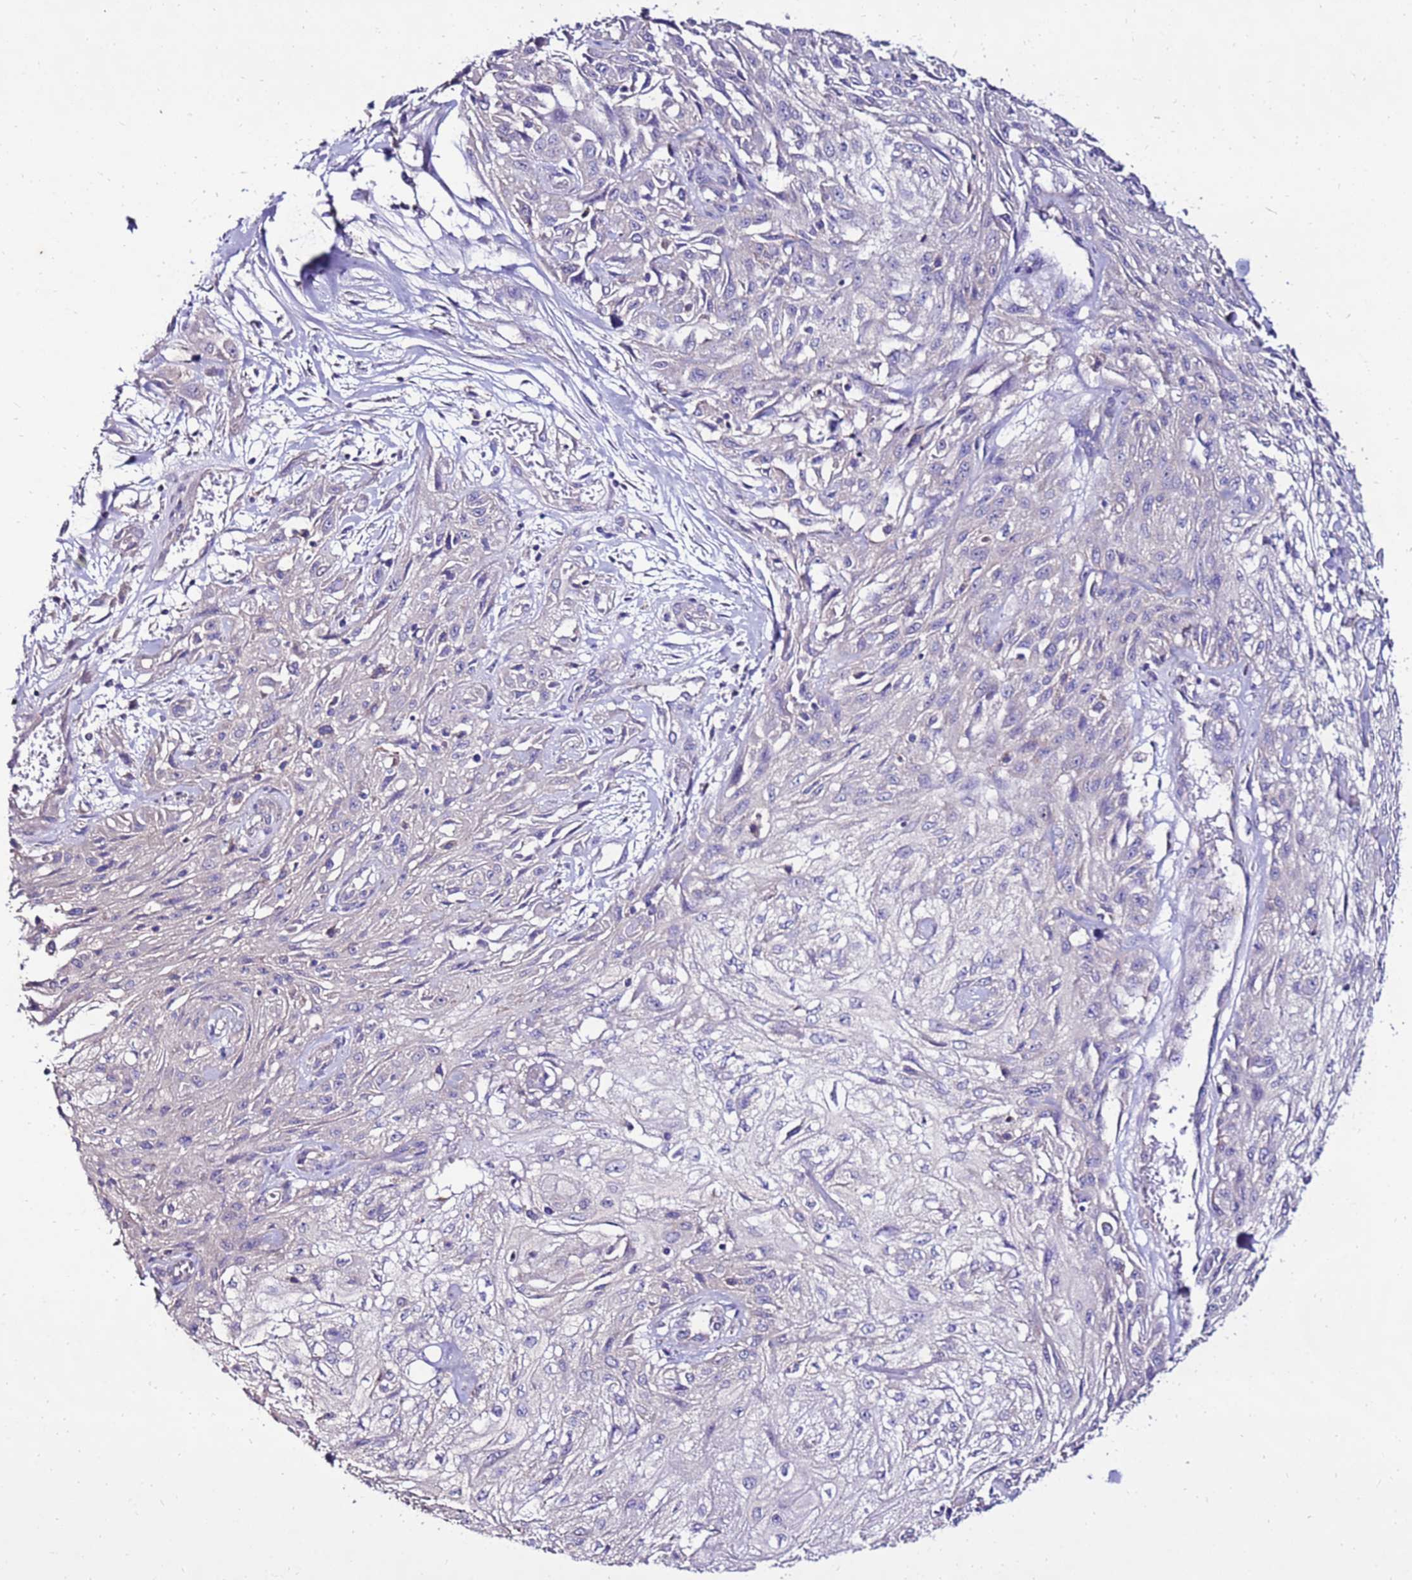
{"staining": {"intensity": "negative", "quantity": "none", "location": "none"}, "tissue": "skin cancer", "cell_type": "Tumor cells", "image_type": "cancer", "snomed": [{"axis": "morphology", "description": "Squamous cell carcinoma, NOS"}, {"axis": "morphology", "description": "Squamous cell carcinoma, metastatic, NOS"}, {"axis": "topography", "description": "Skin"}, {"axis": "topography", "description": "Lymph node"}], "caption": "Tumor cells show no significant protein staining in skin metastatic squamous cell carcinoma.", "gene": "TMEM106C", "patient": {"sex": "male", "age": 75}}